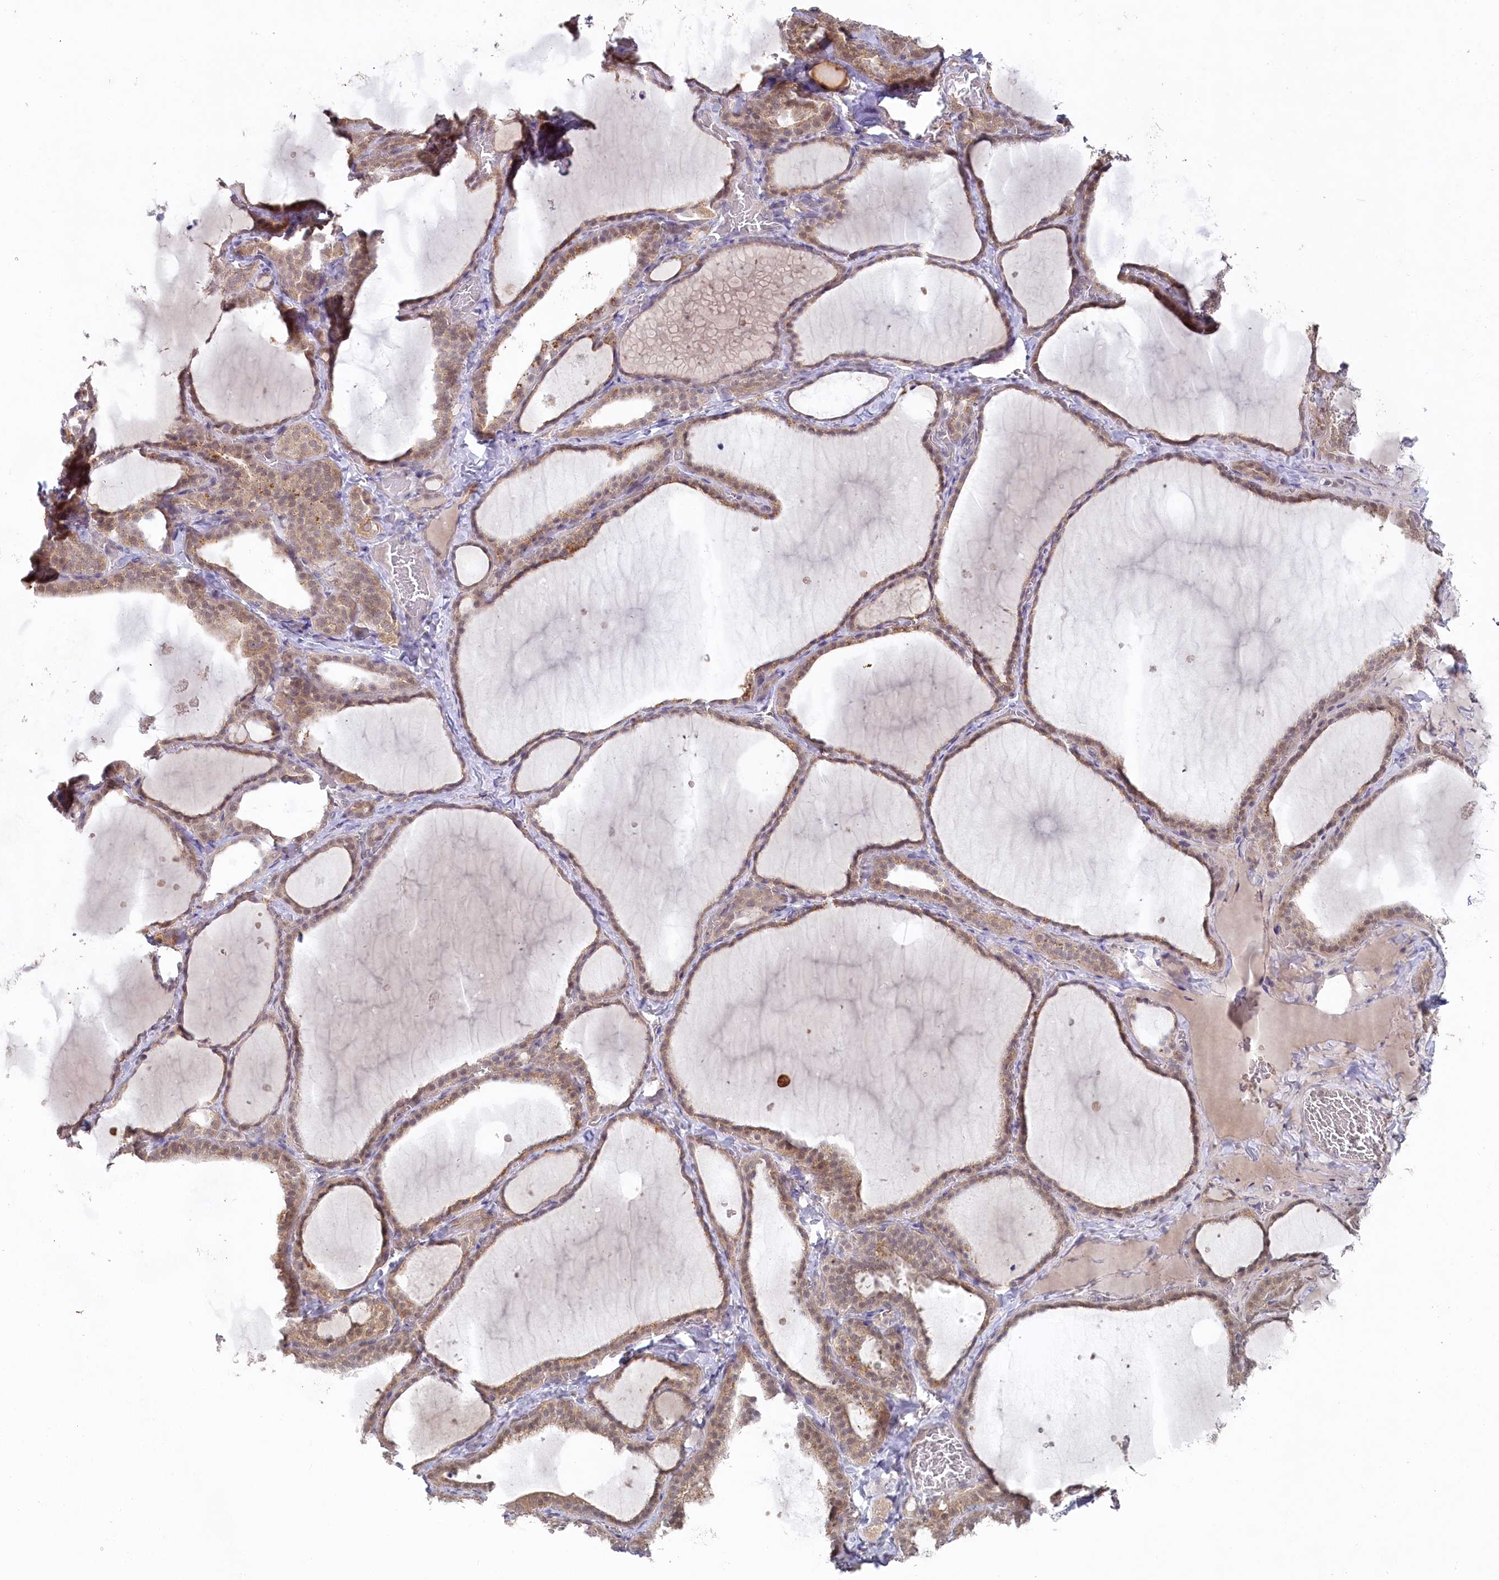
{"staining": {"intensity": "moderate", "quantity": "25%-75%", "location": "cytoplasmic/membranous"}, "tissue": "thyroid gland", "cell_type": "Glandular cells", "image_type": "normal", "snomed": [{"axis": "morphology", "description": "Normal tissue, NOS"}, {"axis": "topography", "description": "Thyroid gland"}], "caption": "Immunohistochemical staining of benign human thyroid gland exhibits 25%-75% levels of moderate cytoplasmic/membranous protein expression in approximately 25%-75% of glandular cells. The staining was performed using DAB to visualize the protein expression in brown, while the nuclei were stained in blue with hematoxylin (Magnification: 20x).", "gene": "AAMDC", "patient": {"sex": "female", "age": 22}}